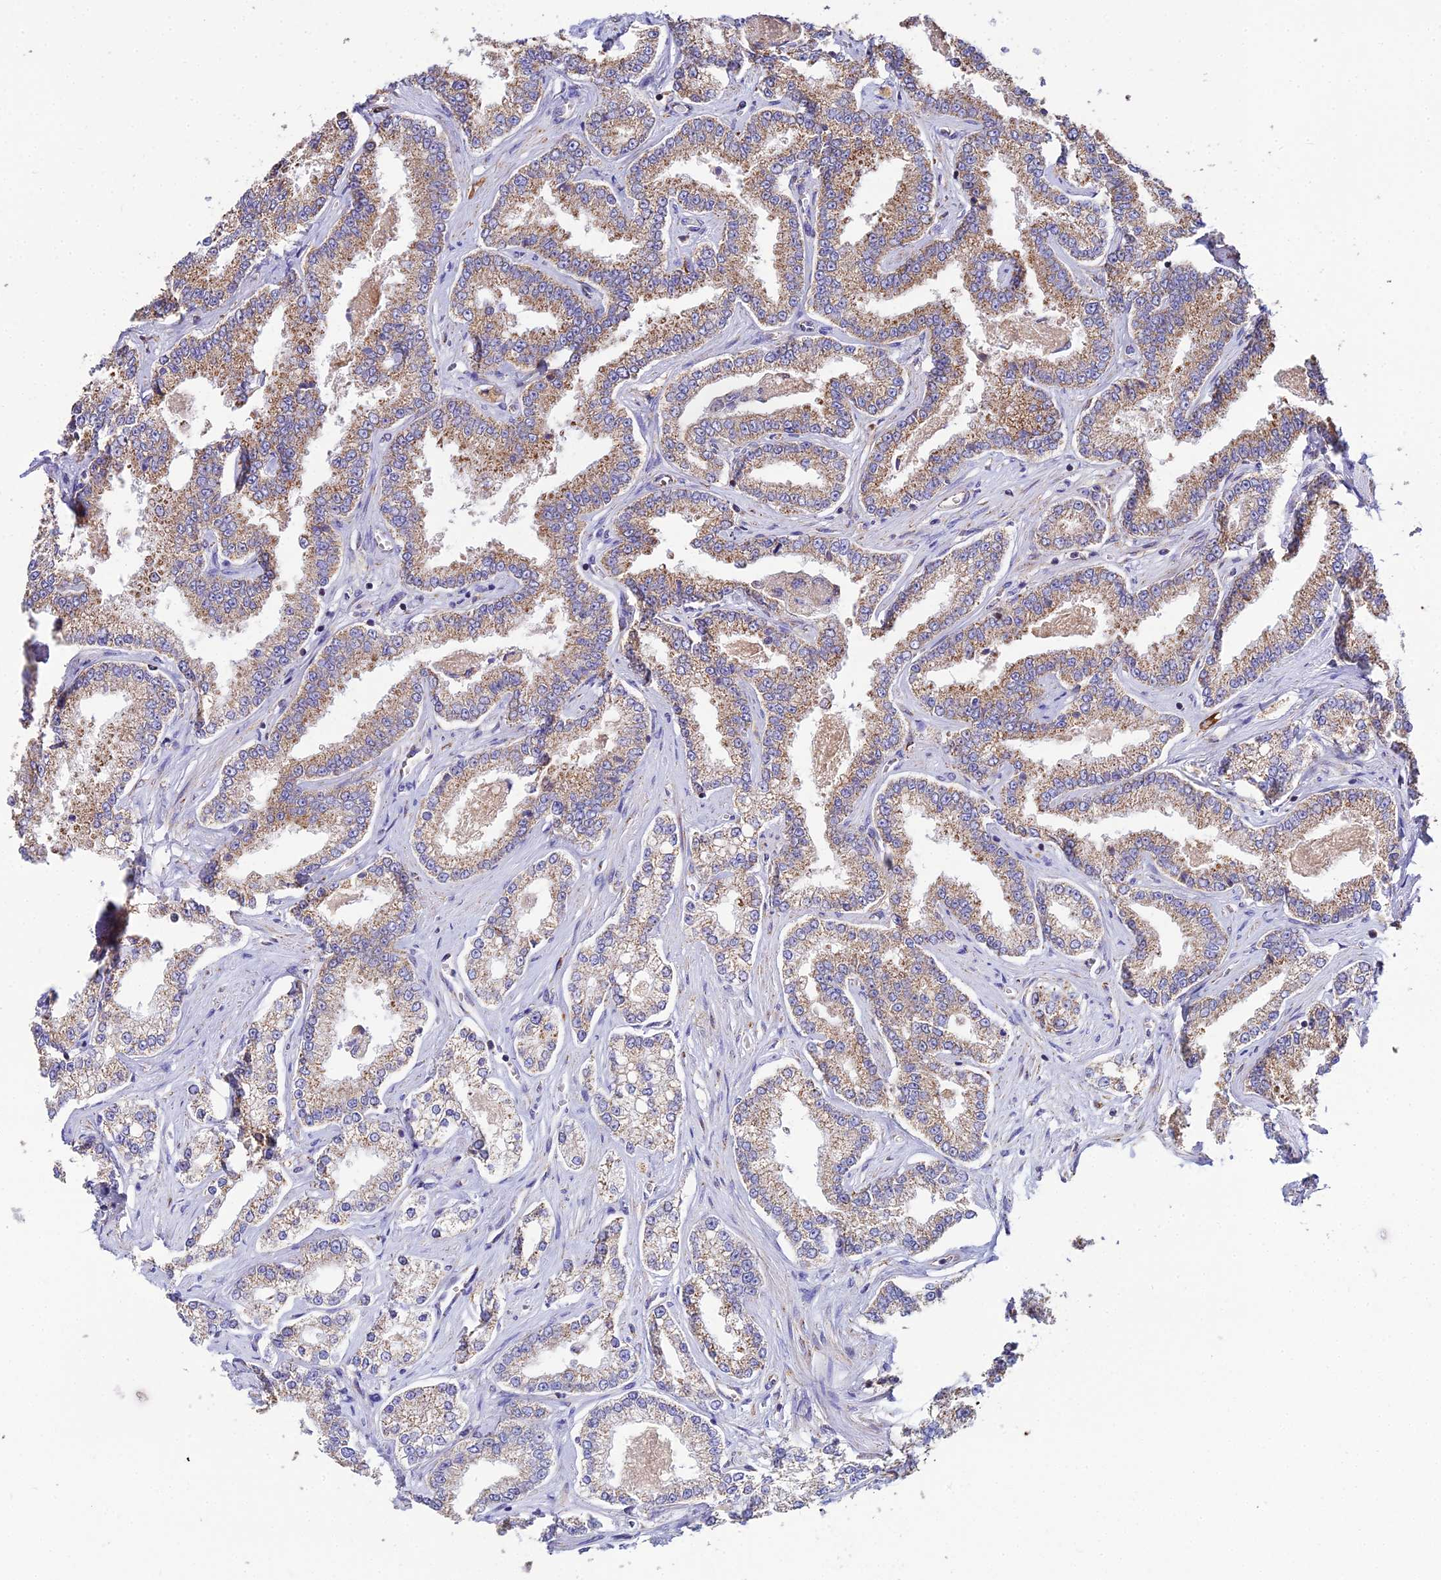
{"staining": {"intensity": "moderate", "quantity": "25%-75%", "location": "cytoplasmic/membranous"}, "tissue": "prostate cancer", "cell_type": "Tumor cells", "image_type": "cancer", "snomed": [{"axis": "morphology", "description": "Normal tissue, NOS"}, {"axis": "morphology", "description": "Adenocarcinoma, High grade"}, {"axis": "topography", "description": "Prostate"}], "caption": "IHC staining of prostate cancer, which demonstrates medium levels of moderate cytoplasmic/membranous staining in about 25%-75% of tumor cells indicating moderate cytoplasmic/membranous protein expression. The staining was performed using DAB (3,3'-diaminobenzidine) (brown) for protein detection and nuclei were counterstained in hematoxylin (blue).", "gene": "NIPSNAP3A", "patient": {"sex": "male", "age": 83}}